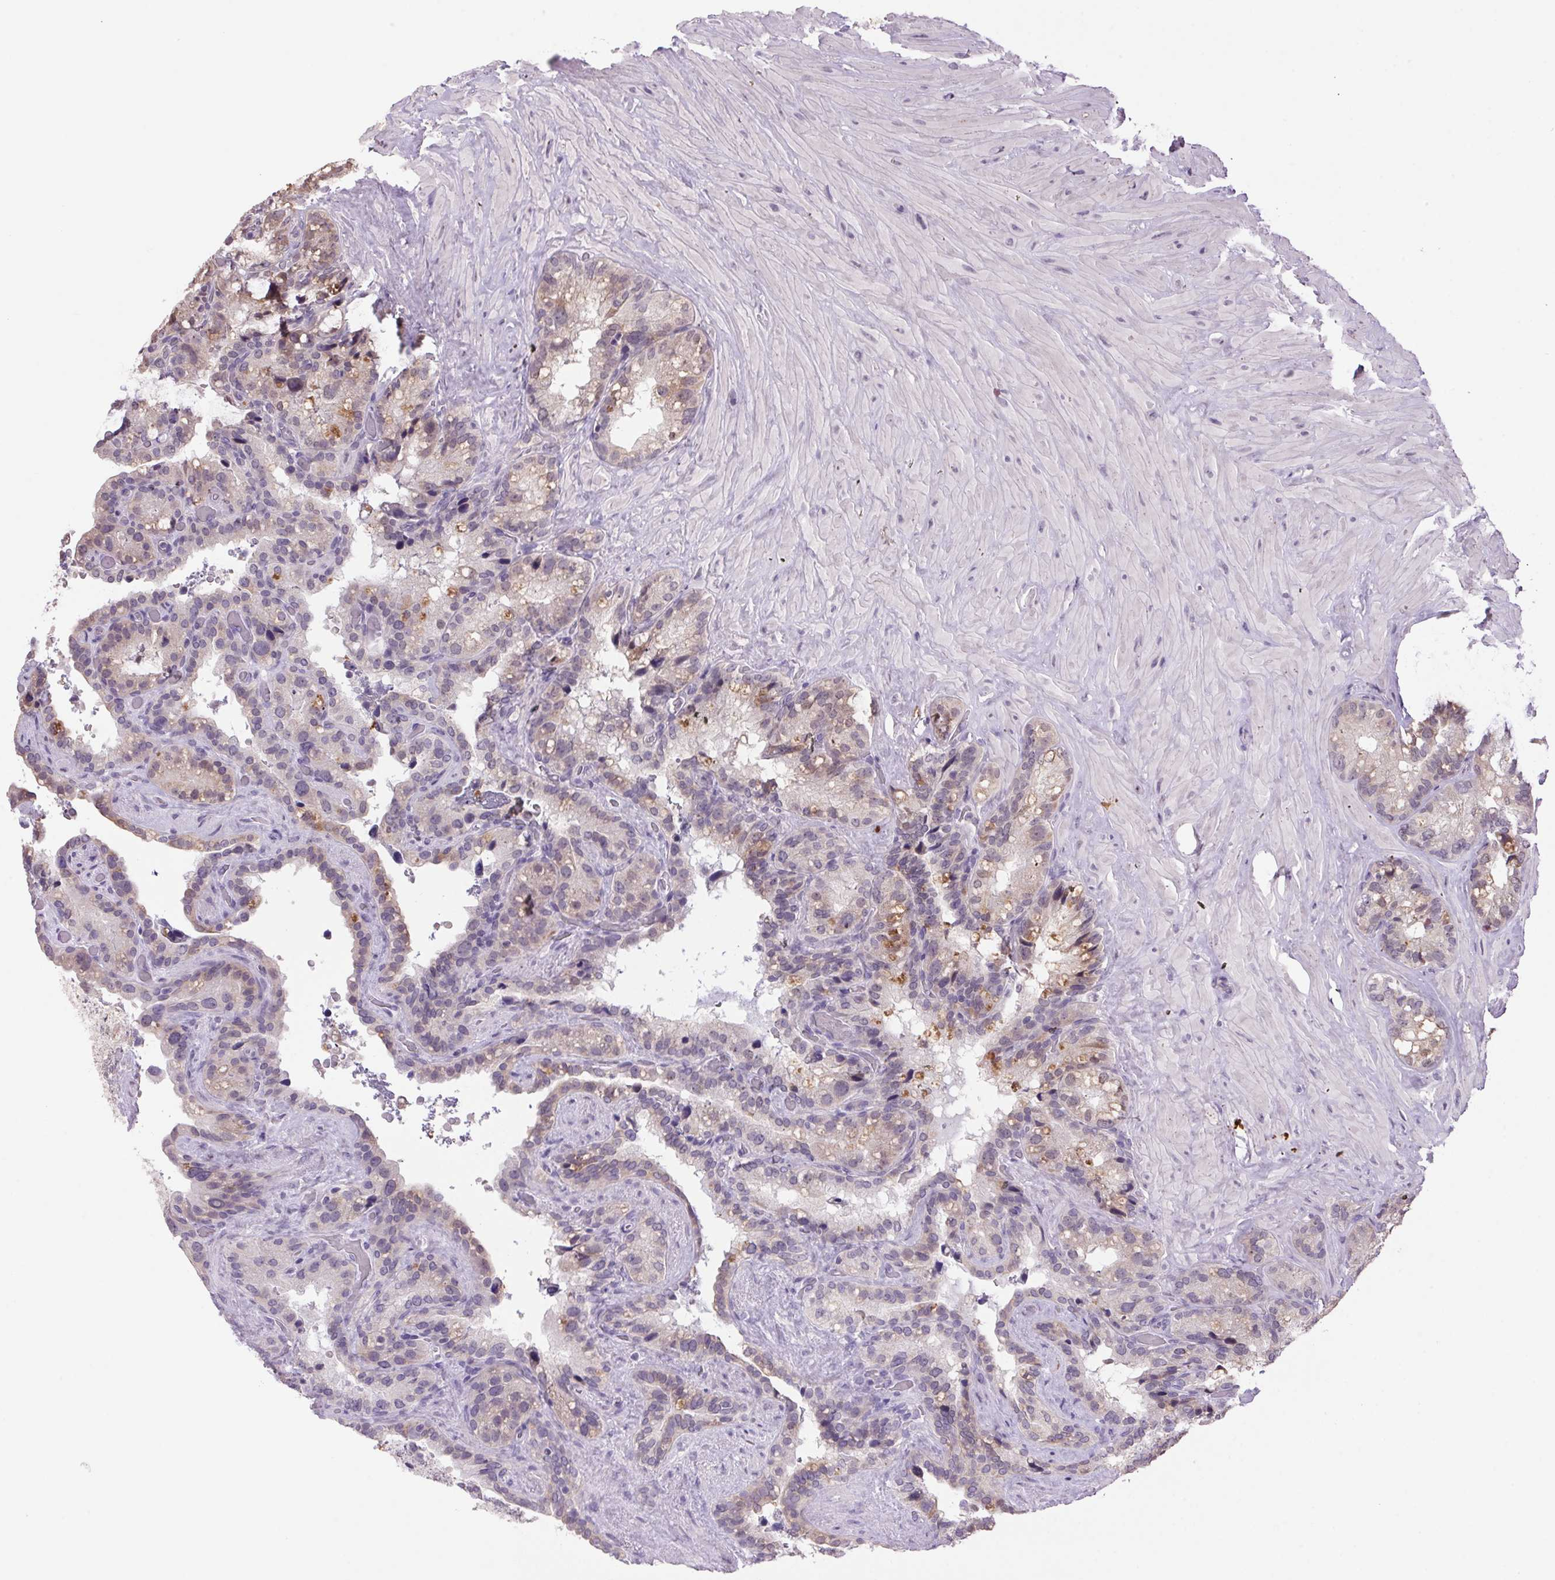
{"staining": {"intensity": "moderate", "quantity": "<25%", "location": "cytoplasmic/membranous,nuclear"}, "tissue": "seminal vesicle", "cell_type": "Glandular cells", "image_type": "normal", "snomed": [{"axis": "morphology", "description": "Normal tissue, NOS"}, {"axis": "topography", "description": "Seminal veicle"}], "caption": "A brown stain labels moderate cytoplasmic/membranous,nuclear positivity of a protein in glandular cells of benign human seminal vesicle. (DAB (3,3'-diaminobenzidine) IHC with brightfield microscopy, high magnification).", "gene": "VWA3B", "patient": {"sex": "male", "age": 60}}